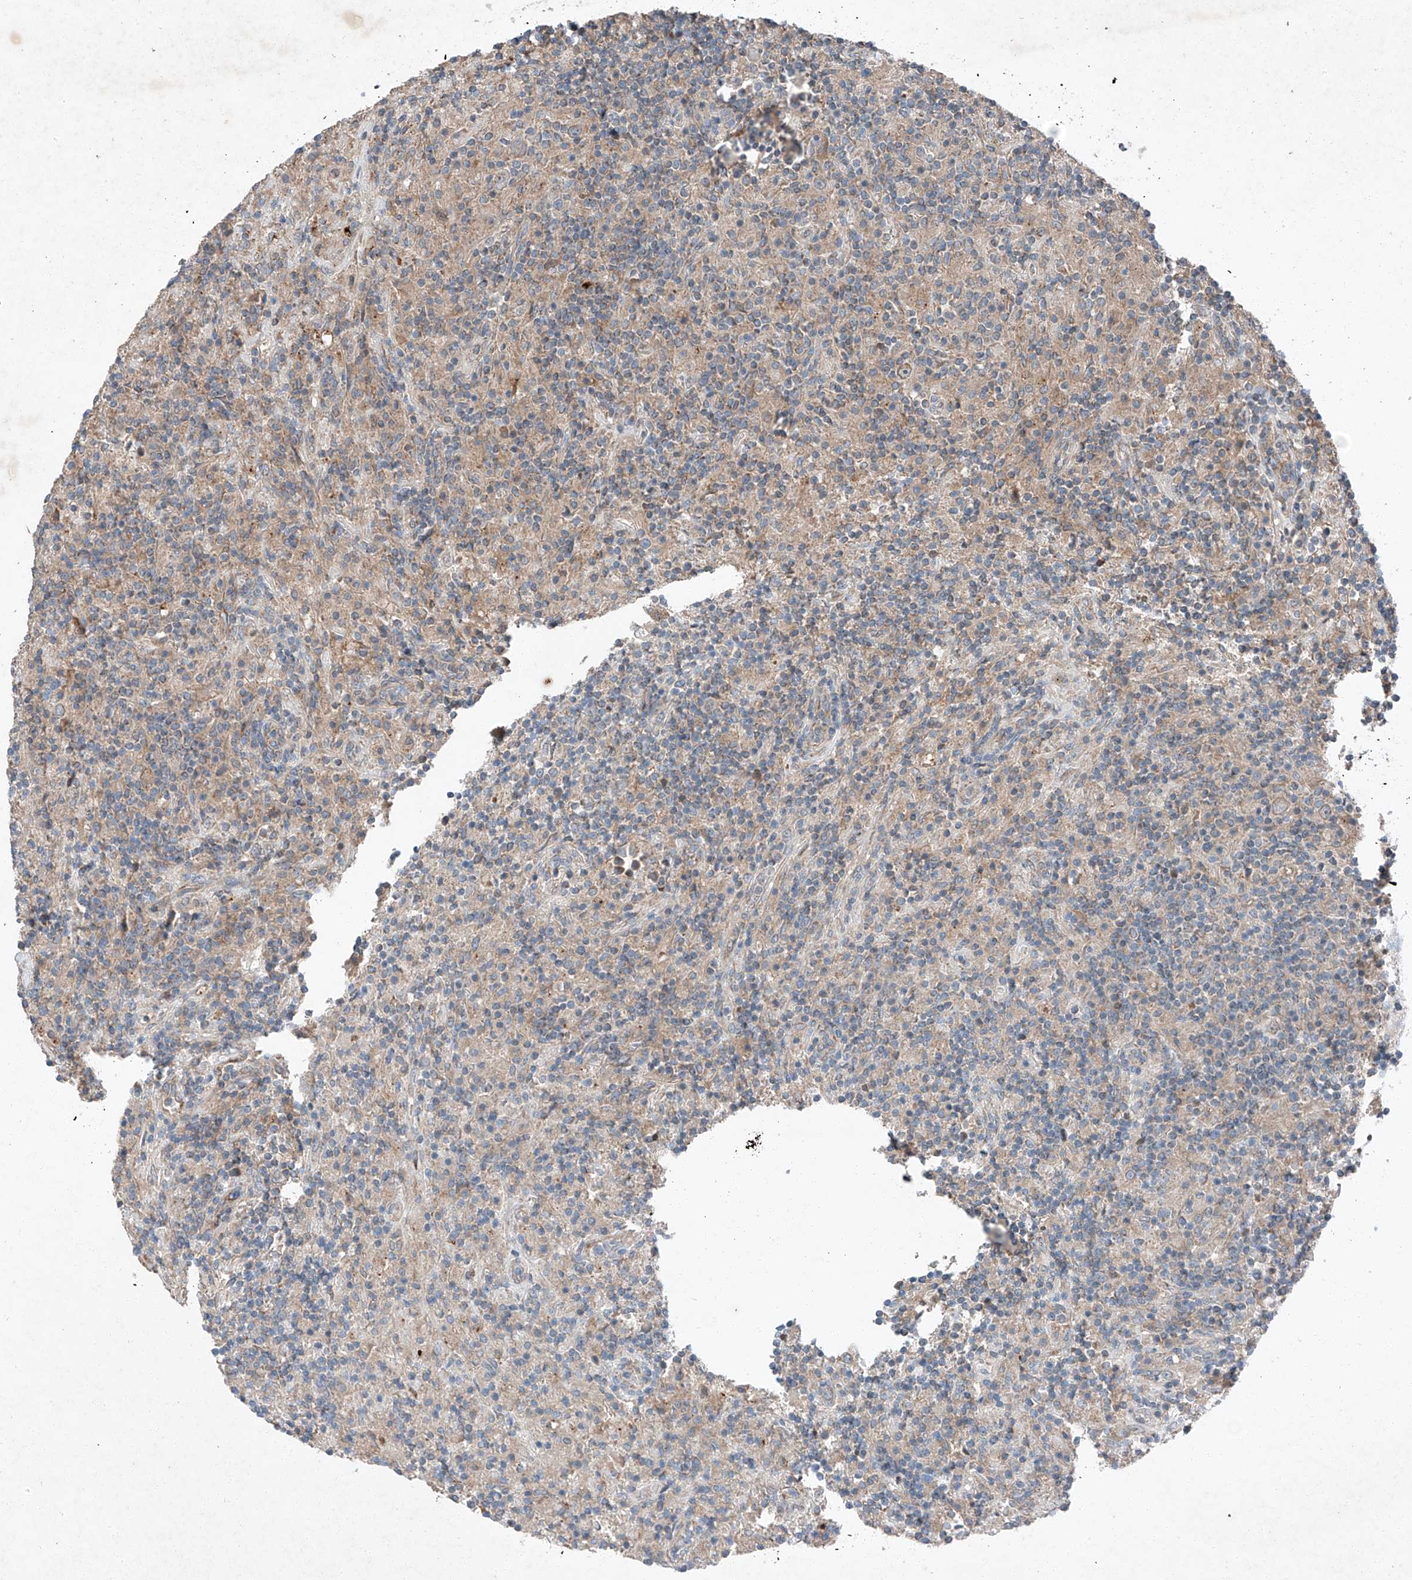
{"staining": {"intensity": "negative", "quantity": "none", "location": "none"}, "tissue": "lymphoma", "cell_type": "Tumor cells", "image_type": "cancer", "snomed": [{"axis": "morphology", "description": "Hodgkin's disease, NOS"}, {"axis": "topography", "description": "Lymph node"}], "caption": "High magnification brightfield microscopy of lymphoma stained with DAB (brown) and counterstained with hematoxylin (blue): tumor cells show no significant positivity.", "gene": "RUSC1", "patient": {"sex": "male", "age": 70}}